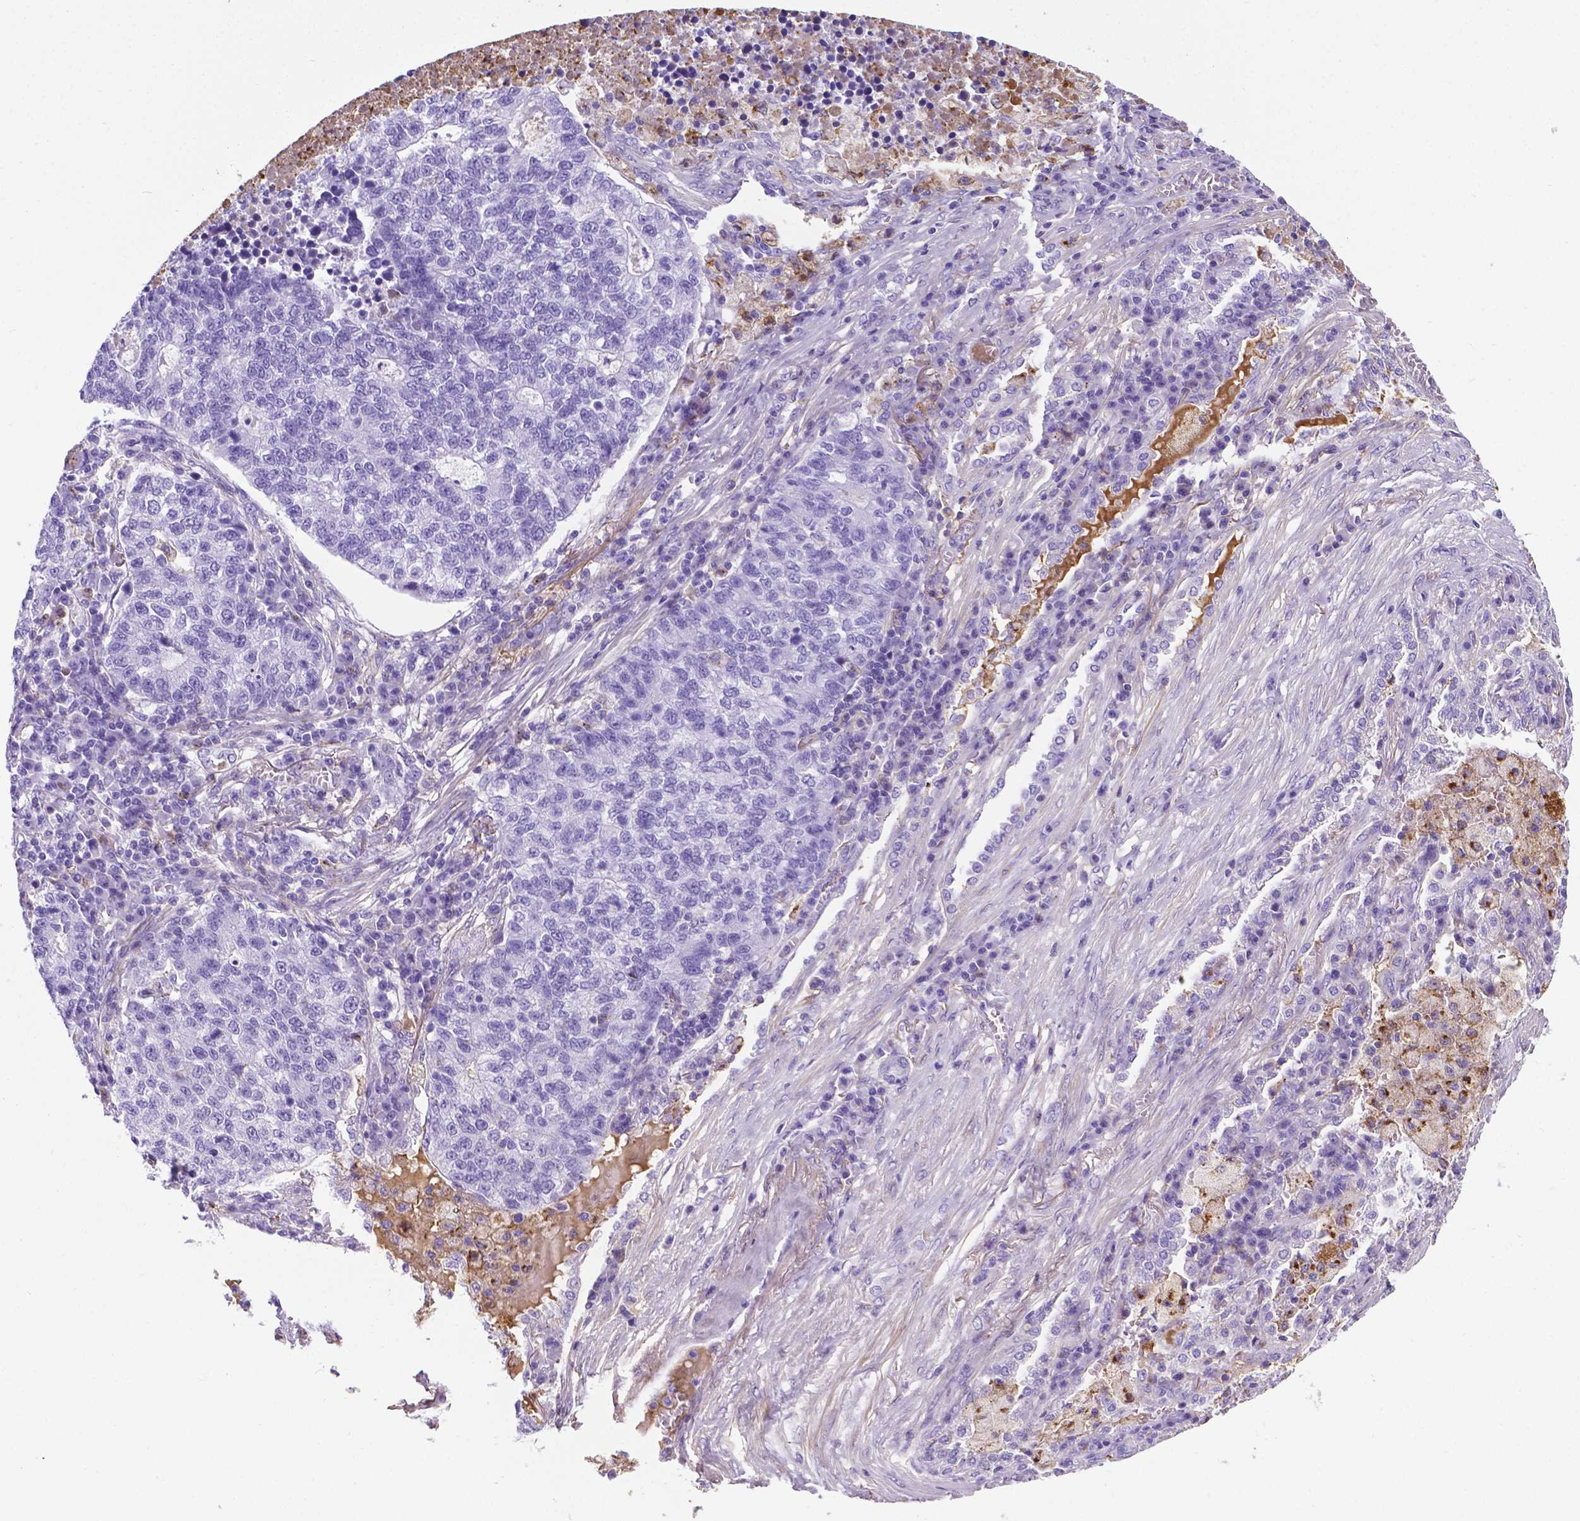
{"staining": {"intensity": "negative", "quantity": "none", "location": "none"}, "tissue": "lung cancer", "cell_type": "Tumor cells", "image_type": "cancer", "snomed": [{"axis": "morphology", "description": "Adenocarcinoma, NOS"}, {"axis": "topography", "description": "Lung"}], "caption": "Immunohistochemical staining of lung cancer (adenocarcinoma) reveals no significant positivity in tumor cells.", "gene": "APOE", "patient": {"sex": "male", "age": 57}}